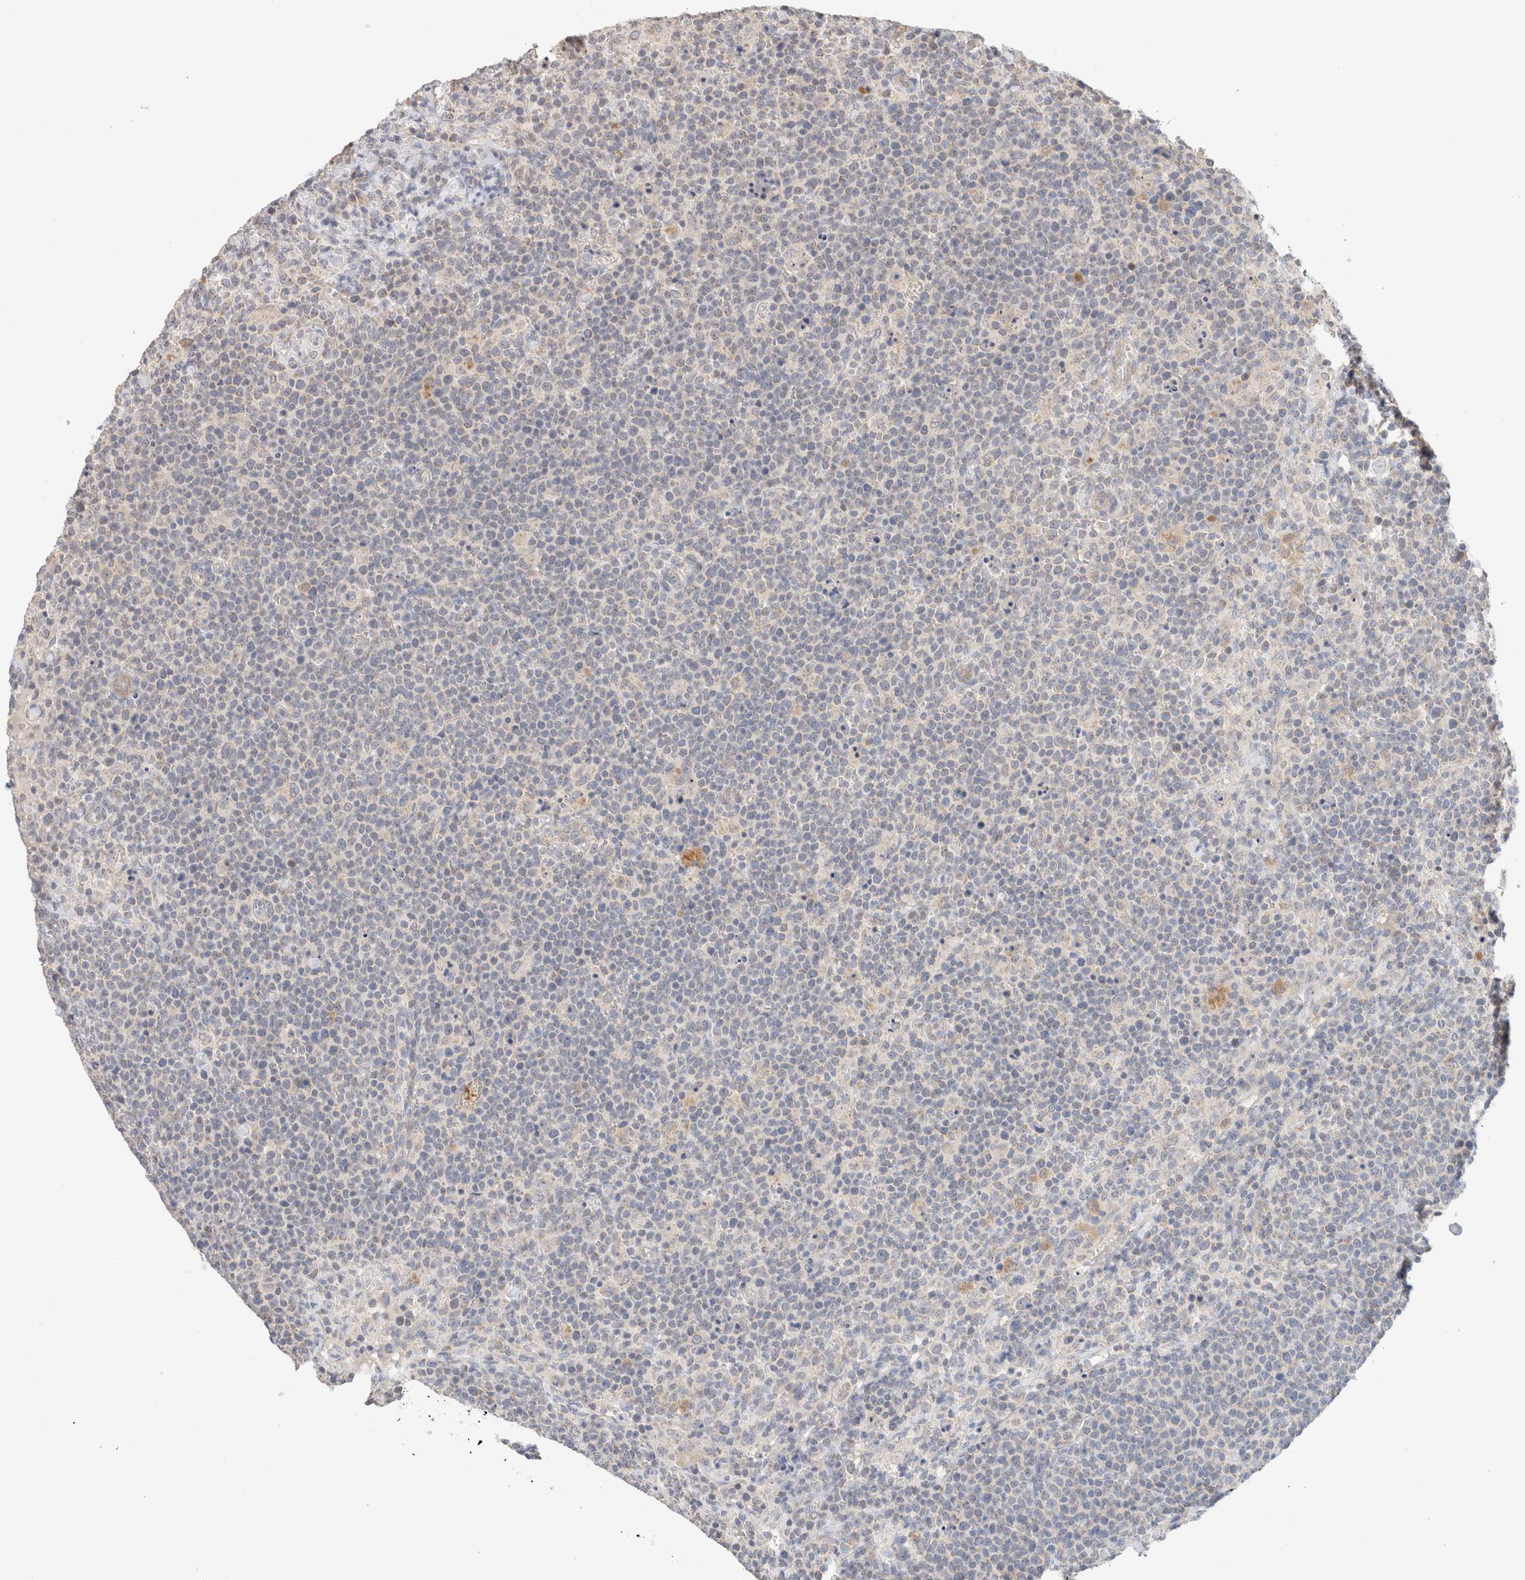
{"staining": {"intensity": "negative", "quantity": "none", "location": "none"}, "tissue": "lymphoma", "cell_type": "Tumor cells", "image_type": "cancer", "snomed": [{"axis": "morphology", "description": "Malignant lymphoma, non-Hodgkin's type, High grade"}, {"axis": "topography", "description": "Lymph node"}], "caption": "An image of lymphoma stained for a protein displays no brown staining in tumor cells.", "gene": "CA13", "patient": {"sex": "male", "age": 61}}